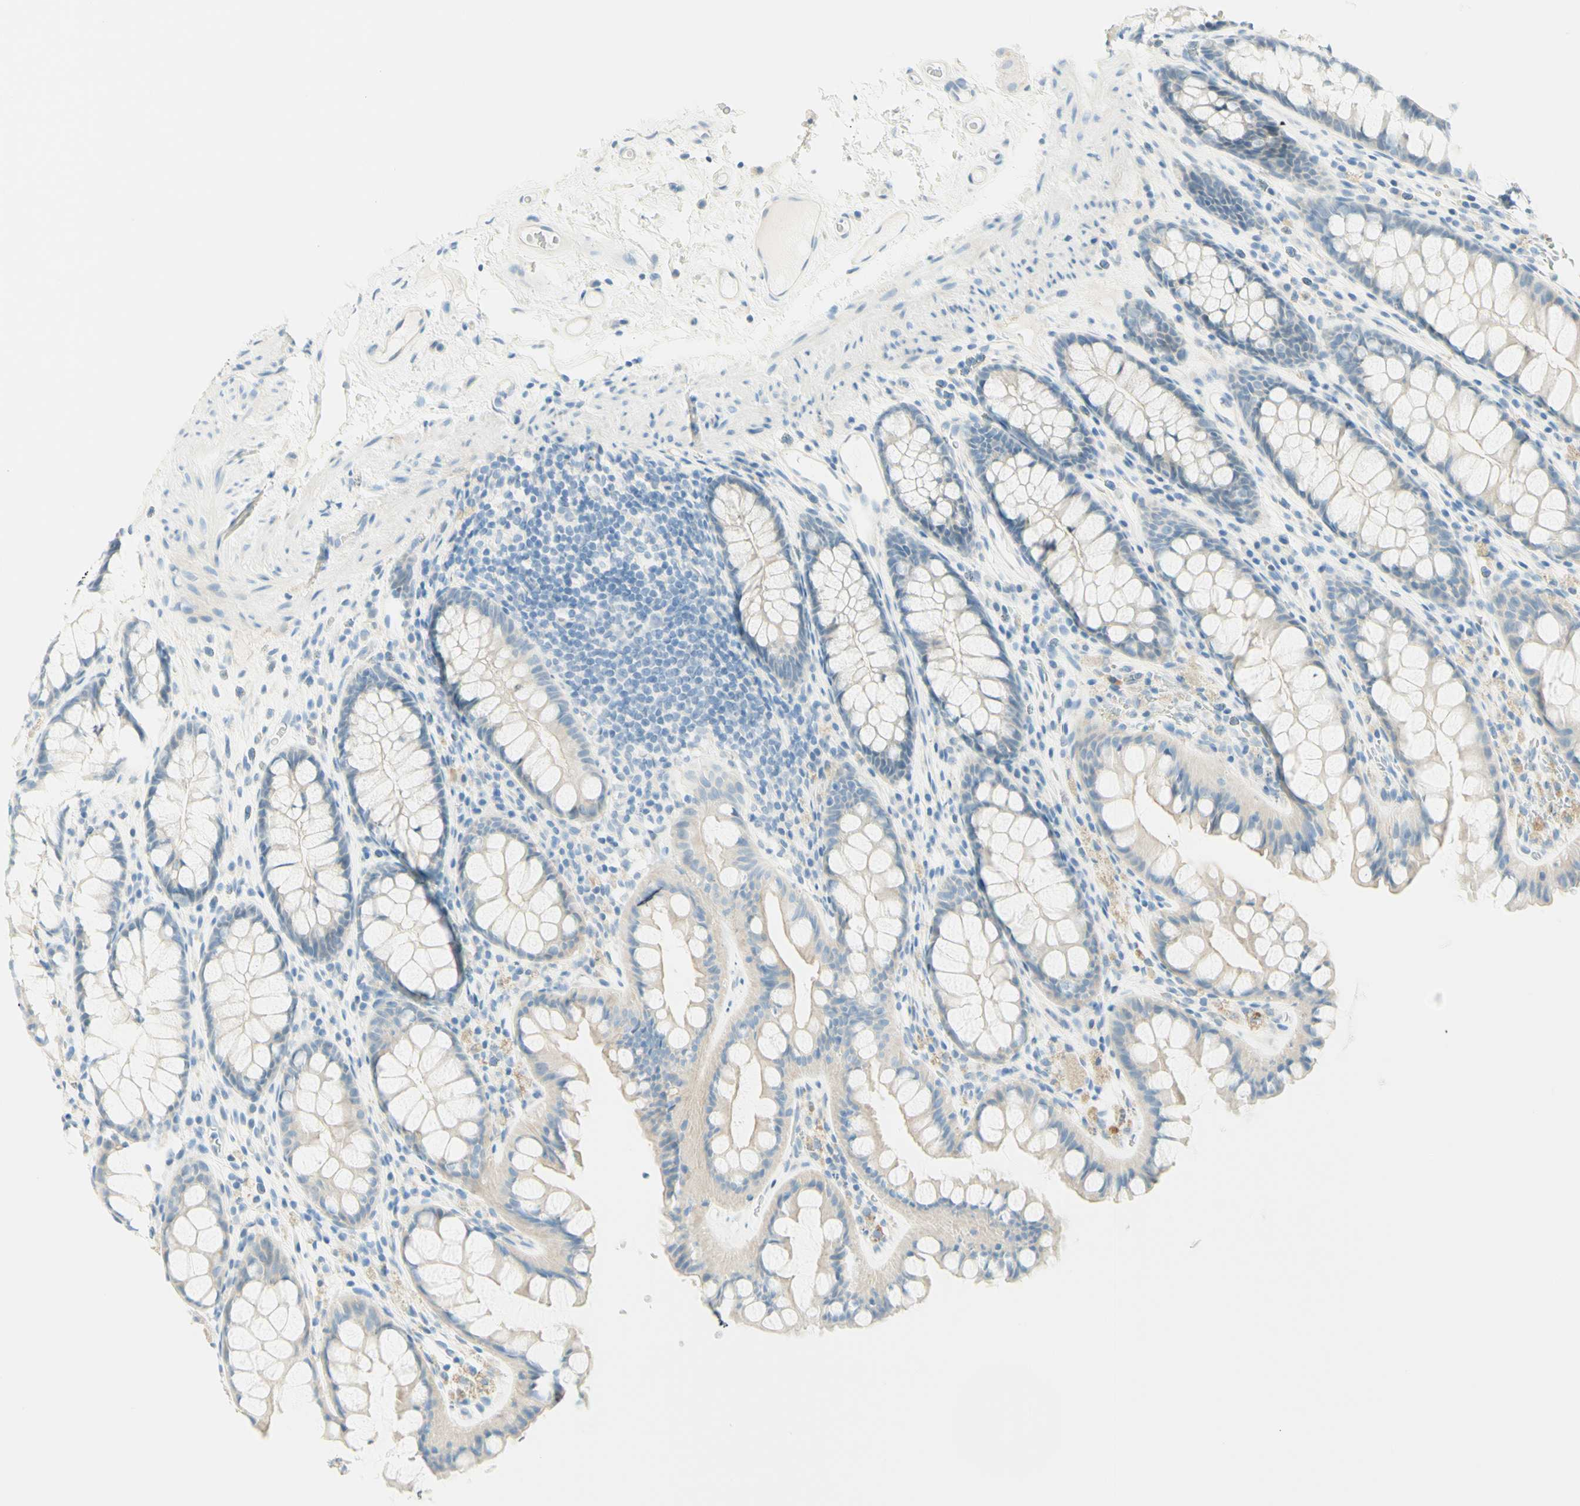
{"staining": {"intensity": "negative", "quantity": "none", "location": "none"}, "tissue": "colon", "cell_type": "Endothelial cells", "image_type": "normal", "snomed": [{"axis": "morphology", "description": "Normal tissue, NOS"}, {"axis": "topography", "description": "Colon"}], "caption": "DAB immunohistochemical staining of normal colon exhibits no significant positivity in endothelial cells. The staining is performed using DAB brown chromogen with nuclei counter-stained in using hematoxylin.", "gene": "TMEM132D", "patient": {"sex": "female", "age": 55}}